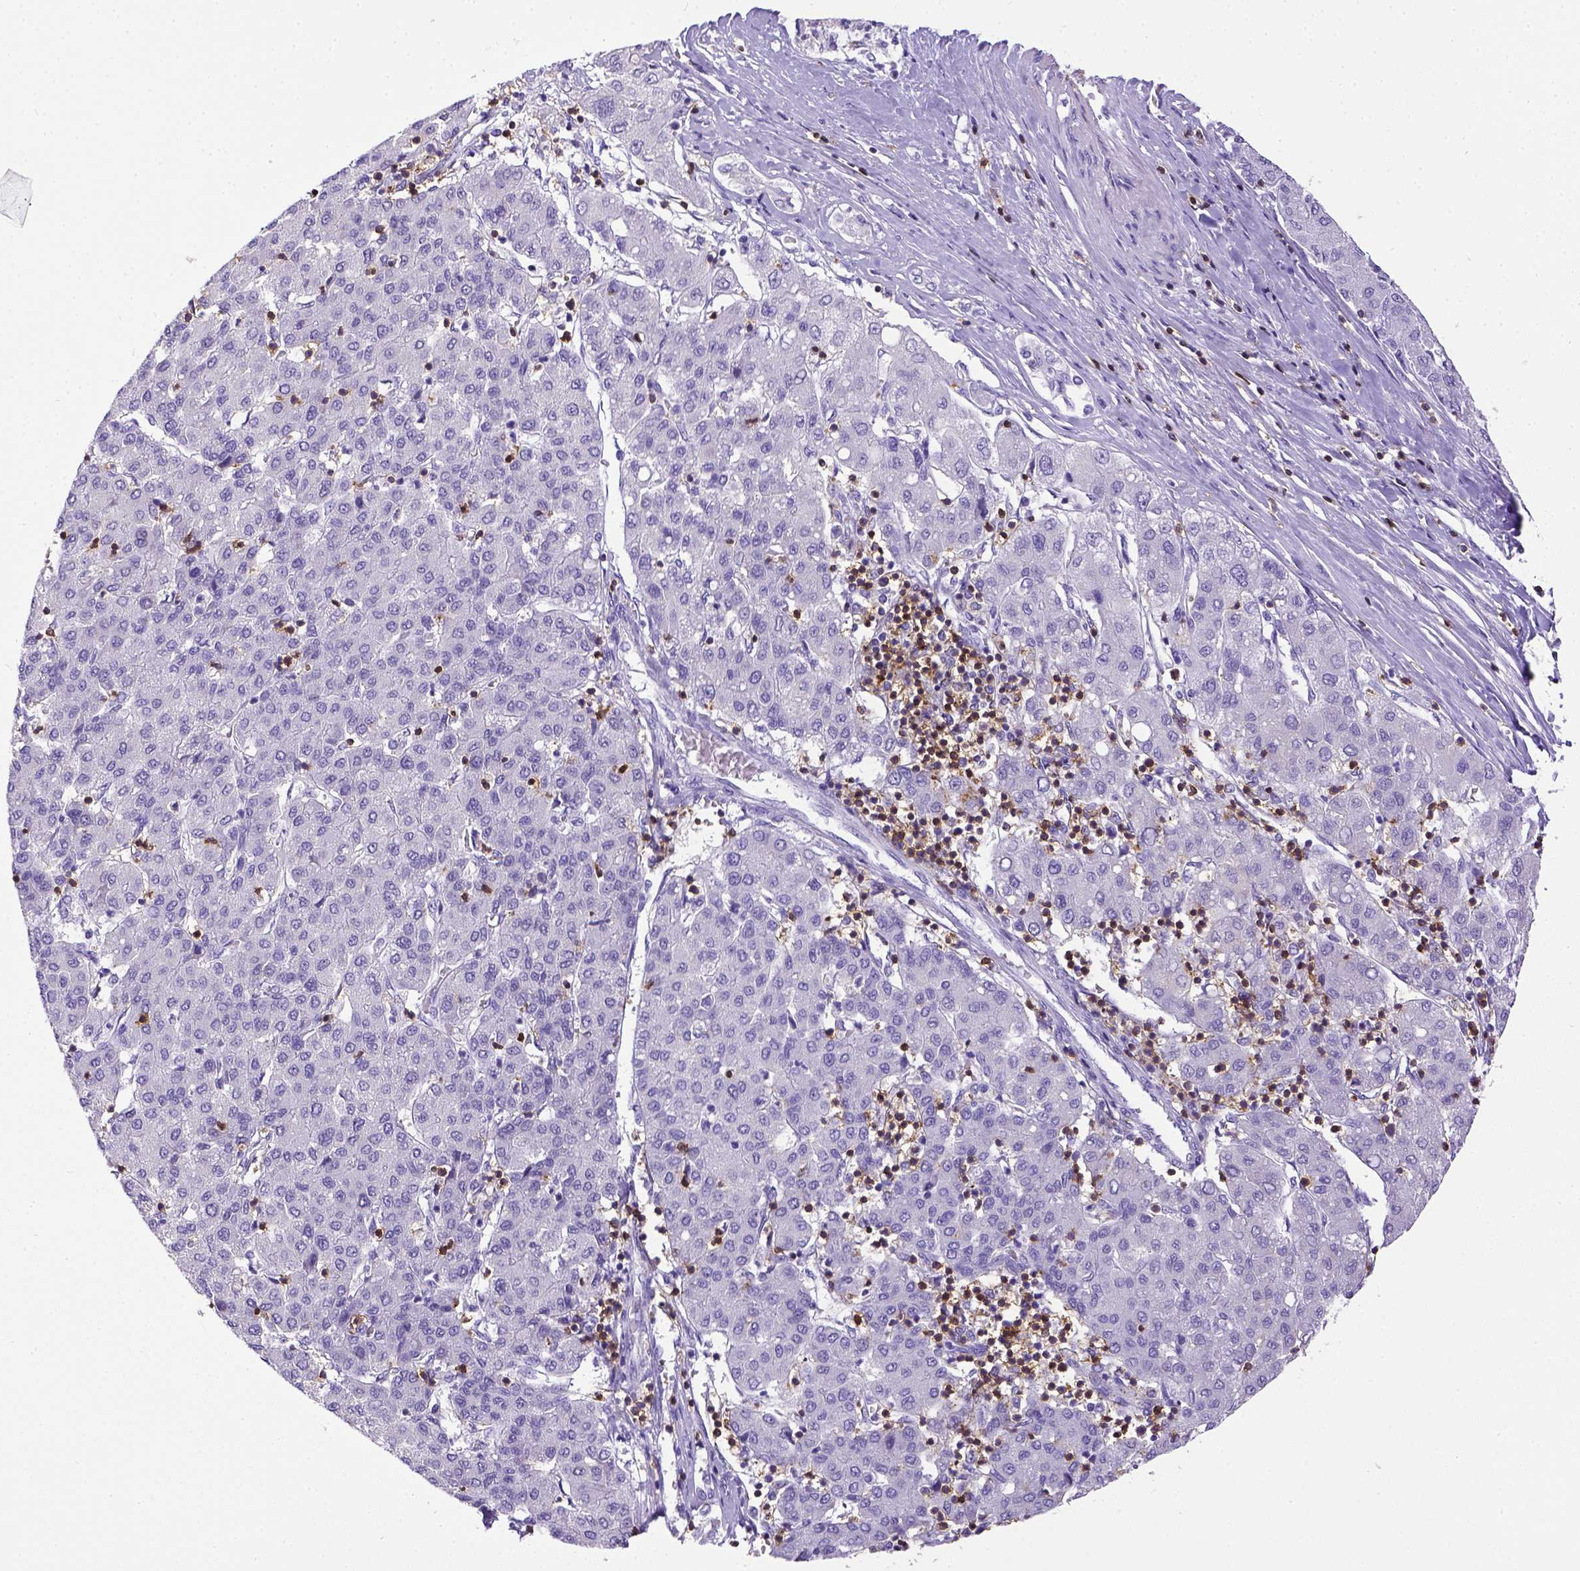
{"staining": {"intensity": "negative", "quantity": "none", "location": "none"}, "tissue": "liver cancer", "cell_type": "Tumor cells", "image_type": "cancer", "snomed": [{"axis": "morphology", "description": "Carcinoma, Hepatocellular, NOS"}, {"axis": "topography", "description": "Liver"}], "caption": "A photomicrograph of human hepatocellular carcinoma (liver) is negative for staining in tumor cells.", "gene": "CD3E", "patient": {"sex": "male", "age": 65}}